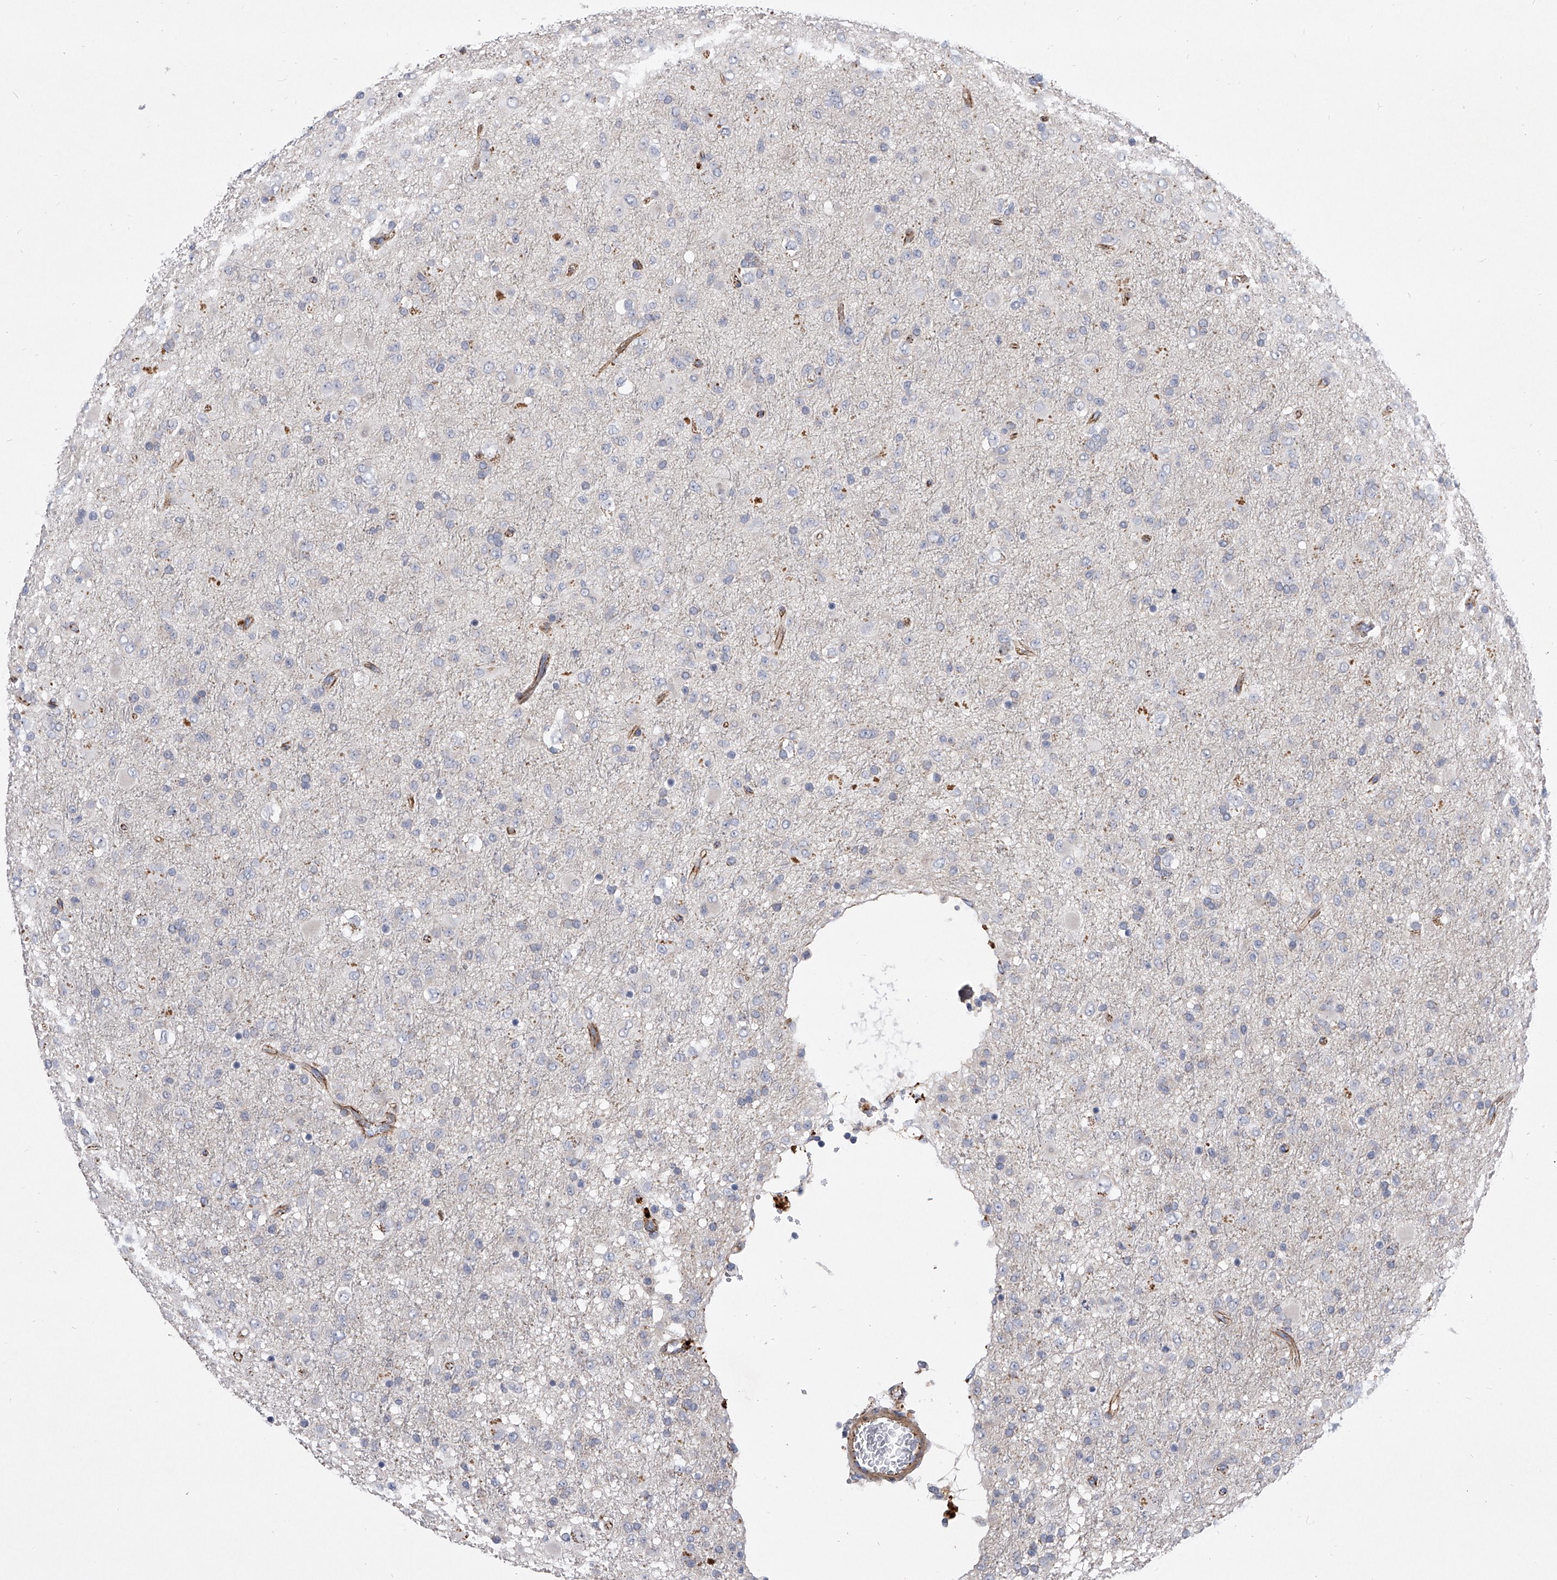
{"staining": {"intensity": "negative", "quantity": "none", "location": "none"}, "tissue": "glioma", "cell_type": "Tumor cells", "image_type": "cancer", "snomed": [{"axis": "morphology", "description": "Glioma, malignant, Low grade"}, {"axis": "topography", "description": "Brain"}], "caption": "The image shows no significant expression in tumor cells of glioma.", "gene": "MINDY4", "patient": {"sex": "male", "age": 65}}